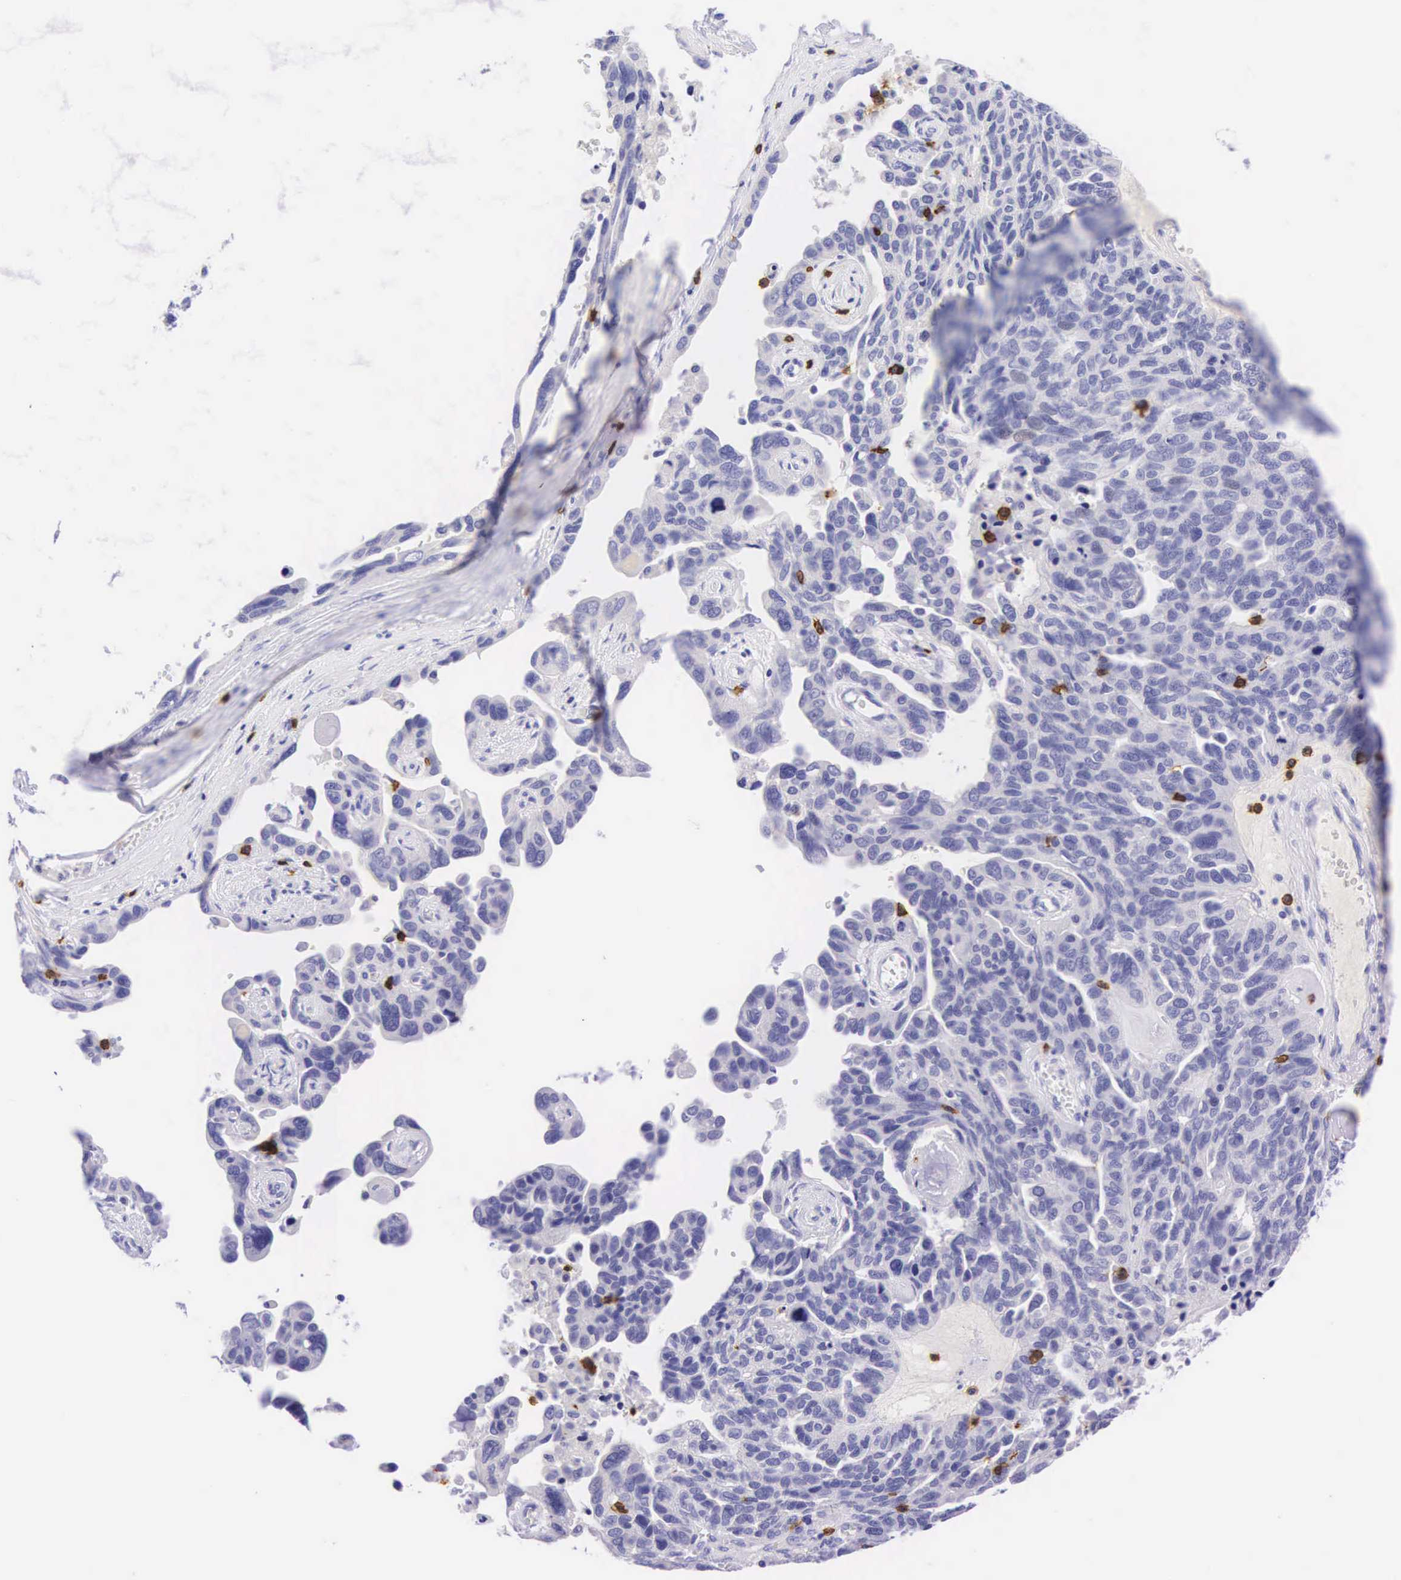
{"staining": {"intensity": "negative", "quantity": "none", "location": "none"}, "tissue": "ovarian cancer", "cell_type": "Tumor cells", "image_type": "cancer", "snomed": [{"axis": "morphology", "description": "Cystadenocarcinoma, serous, NOS"}, {"axis": "topography", "description": "Ovary"}], "caption": "The photomicrograph shows no staining of tumor cells in ovarian cancer. Brightfield microscopy of immunohistochemistry stained with DAB (brown) and hematoxylin (blue), captured at high magnification.", "gene": "CD8A", "patient": {"sex": "female", "age": 64}}